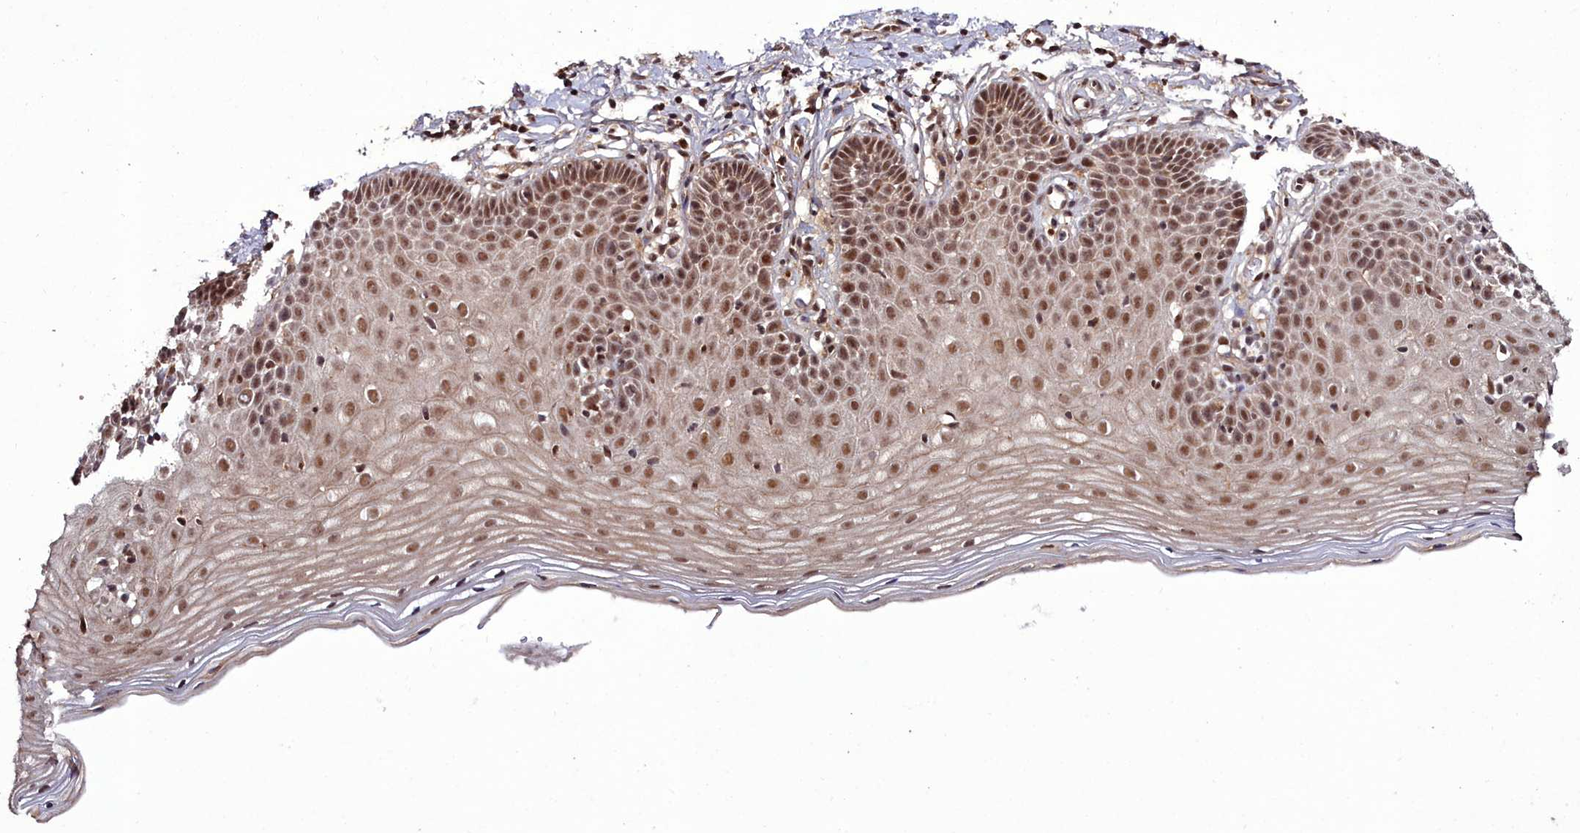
{"staining": {"intensity": "strong", "quantity": ">75%", "location": "nuclear"}, "tissue": "cervix", "cell_type": "Glandular cells", "image_type": "normal", "snomed": [{"axis": "morphology", "description": "Normal tissue, NOS"}, {"axis": "topography", "description": "Cervix"}], "caption": "Human cervix stained for a protein (brown) exhibits strong nuclear positive staining in approximately >75% of glandular cells.", "gene": "CXXC1", "patient": {"sex": "female", "age": 36}}